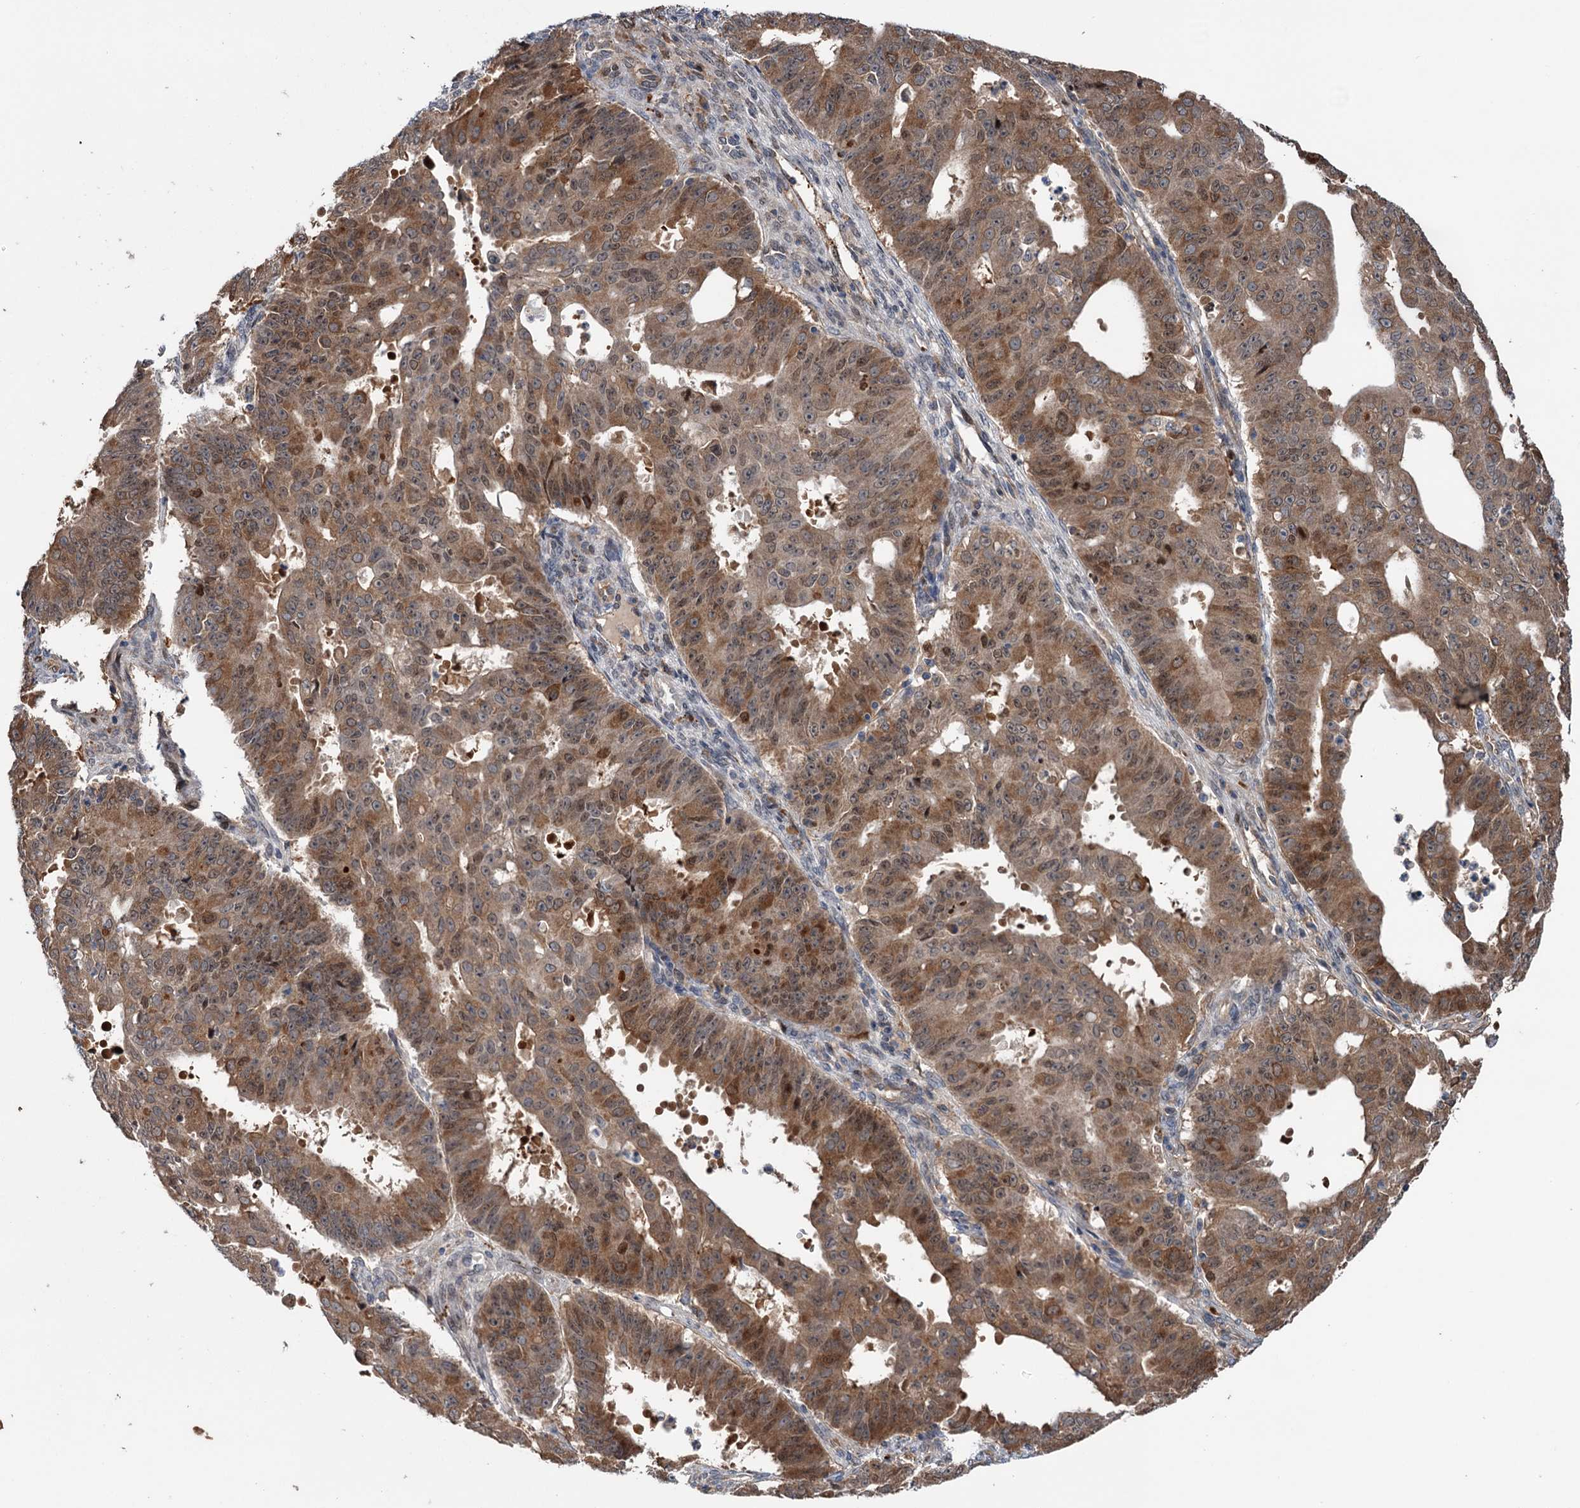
{"staining": {"intensity": "moderate", "quantity": ">75%", "location": "cytoplasmic/membranous"}, "tissue": "ovarian cancer", "cell_type": "Tumor cells", "image_type": "cancer", "snomed": [{"axis": "morphology", "description": "Carcinoma, endometroid"}, {"axis": "topography", "description": "Appendix"}, {"axis": "topography", "description": "Ovary"}], "caption": "Immunohistochemistry (IHC) of ovarian cancer shows medium levels of moderate cytoplasmic/membranous positivity in about >75% of tumor cells. The protein of interest is stained brown, and the nuclei are stained in blue (DAB (3,3'-diaminobenzidine) IHC with brightfield microscopy, high magnification).", "gene": "NCAPD2", "patient": {"sex": "female", "age": 42}}